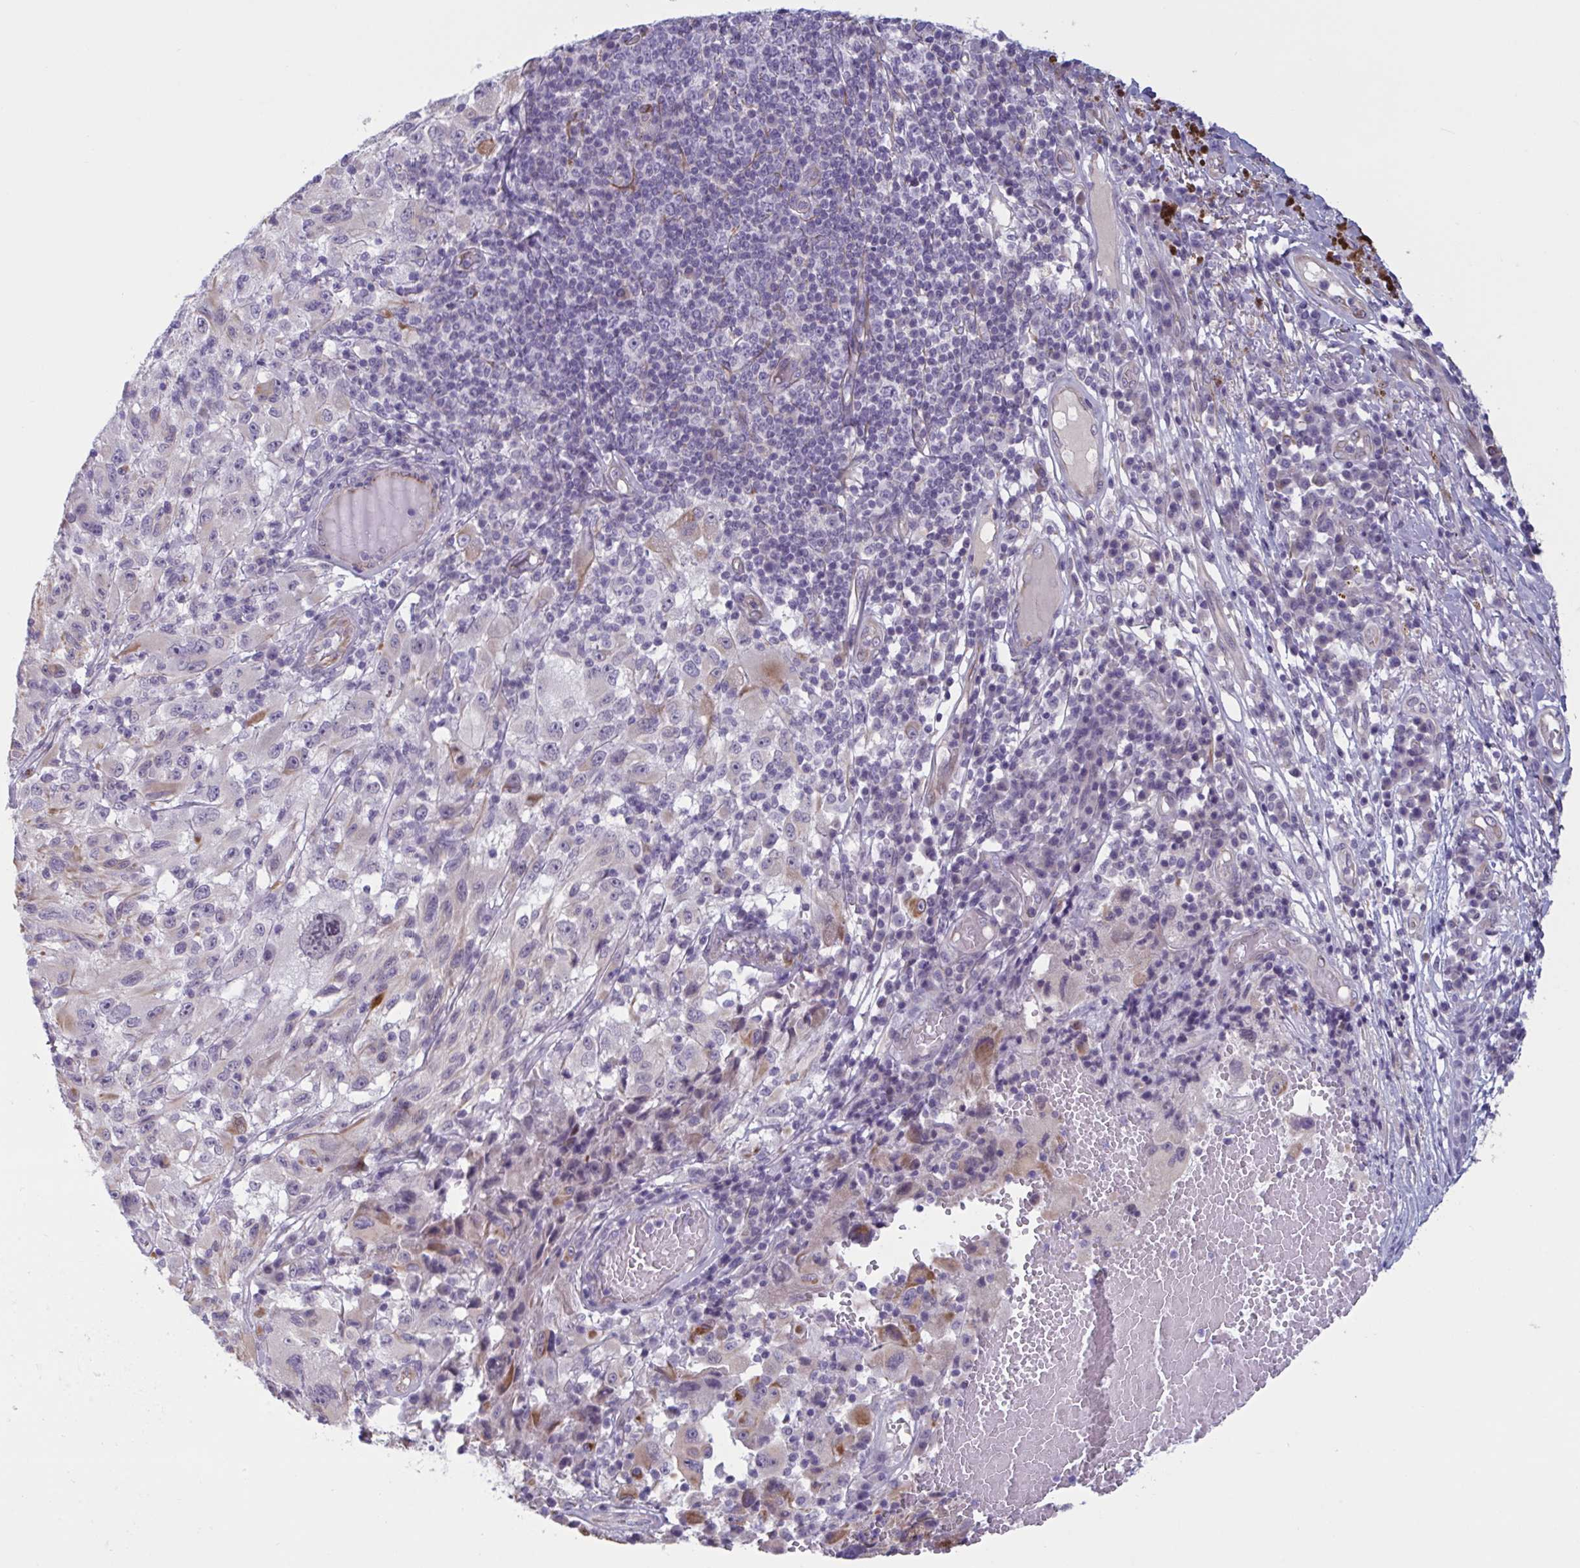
{"staining": {"intensity": "weak", "quantity": "<25%", "location": "cytoplasmic/membranous,nuclear"}, "tissue": "melanoma", "cell_type": "Tumor cells", "image_type": "cancer", "snomed": [{"axis": "morphology", "description": "Malignant melanoma, NOS"}, {"axis": "topography", "description": "Skin"}], "caption": "Immunohistochemistry (IHC) histopathology image of neoplastic tissue: human malignant melanoma stained with DAB (3,3'-diaminobenzidine) shows no significant protein staining in tumor cells.", "gene": "OR1L3", "patient": {"sex": "female", "age": 71}}